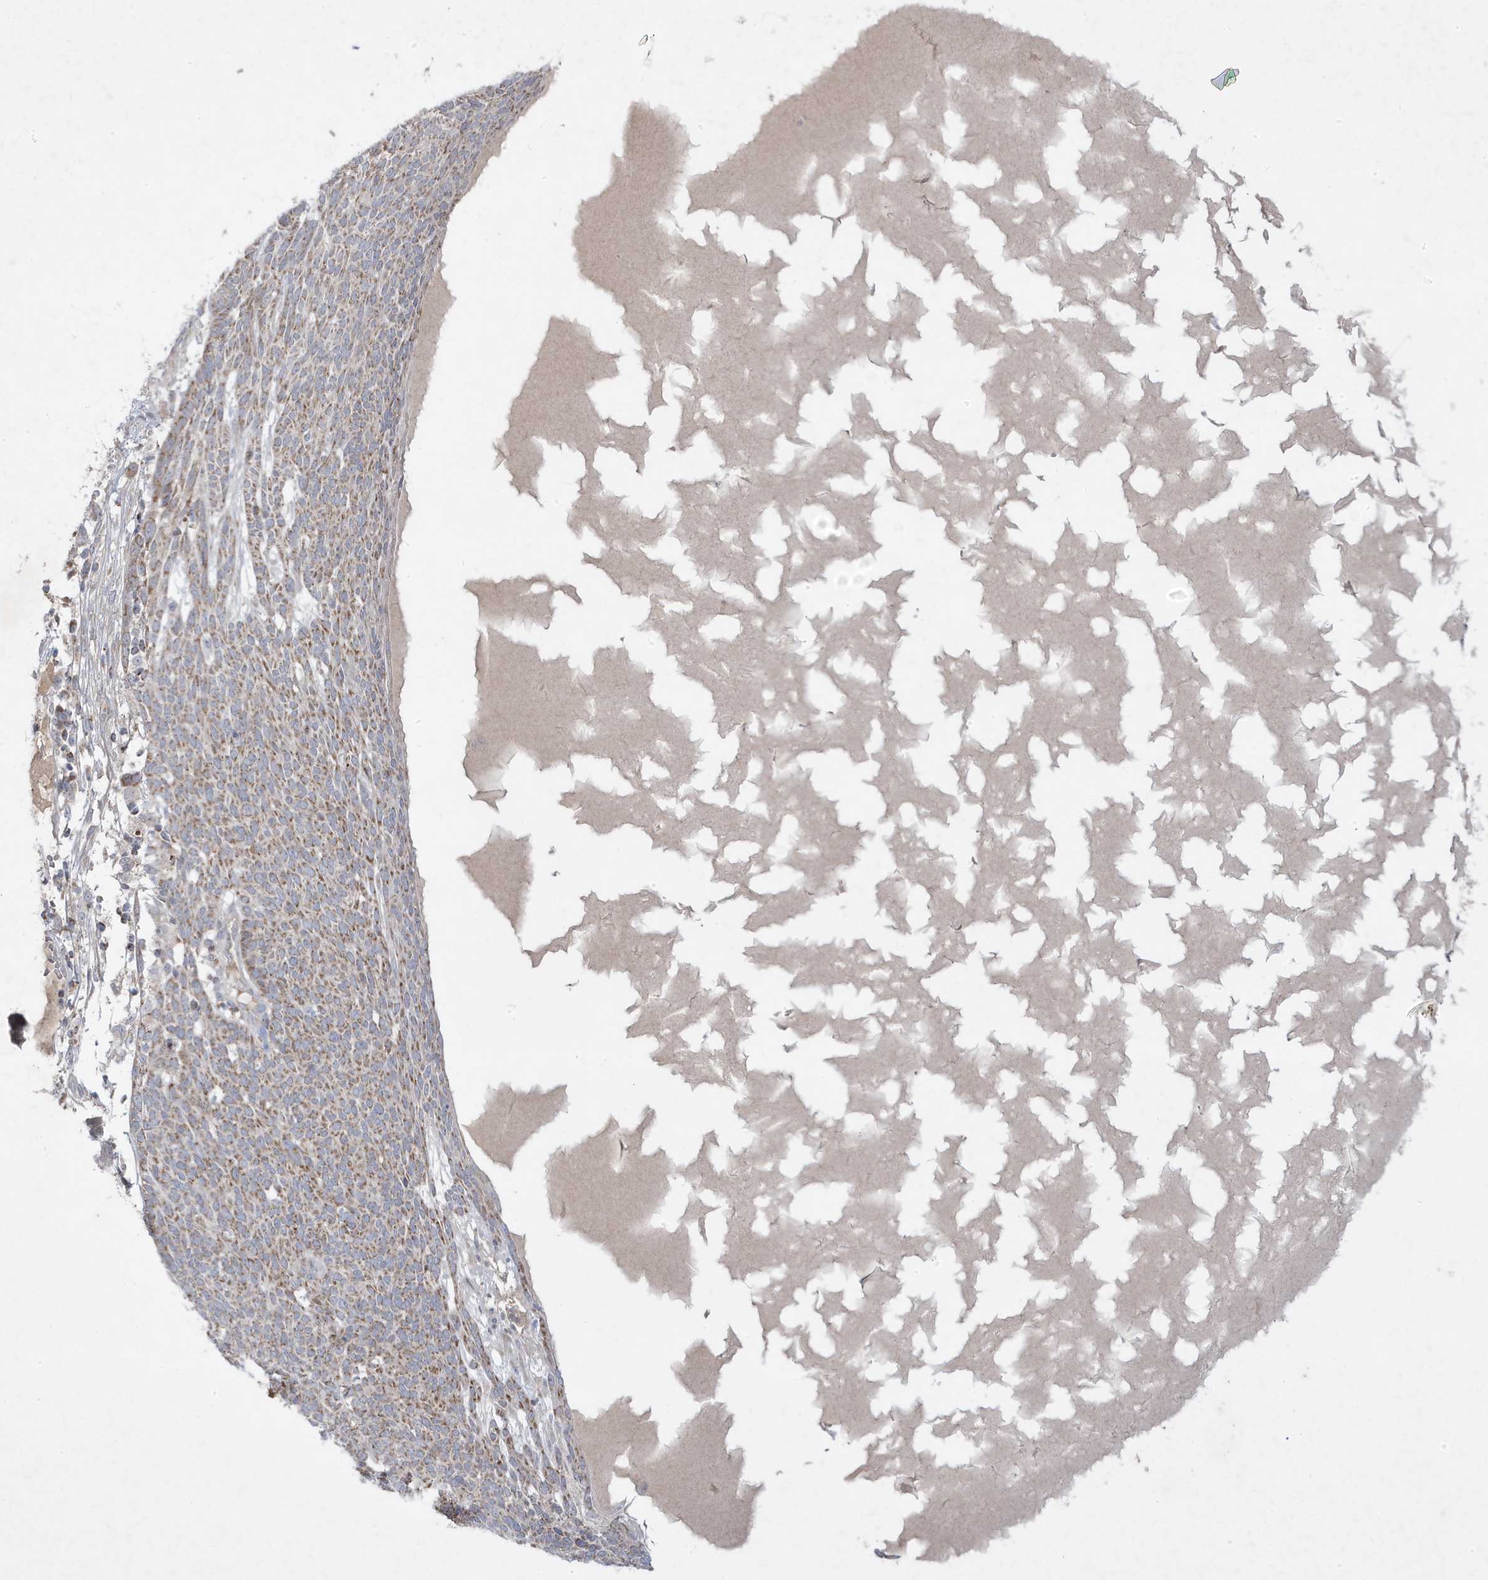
{"staining": {"intensity": "moderate", "quantity": ">75%", "location": "cytoplasmic/membranous"}, "tissue": "skin cancer", "cell_type": "Tumor cells", "image_type": "cancer", "snomed": [{"axis": "morphology", "description": "Squamous cell carcinoma, NOS"}, {"axis": "topography", "description": "Skin"}], "caption": "An immunohistochemistry (IHC) photomicrograph of neoplastic tissue is shown. Protein staining in brown labels moderate cytoplasmic/membranous positivity in skin cancer within tumor cells. The staining is performed using DAB brown chromogen to label protein expression. The nuclei are counter-stained blue using hematoxylin.", "gene": "ADAMTSL3", "patient": {"sex": "female", "age": 90}}